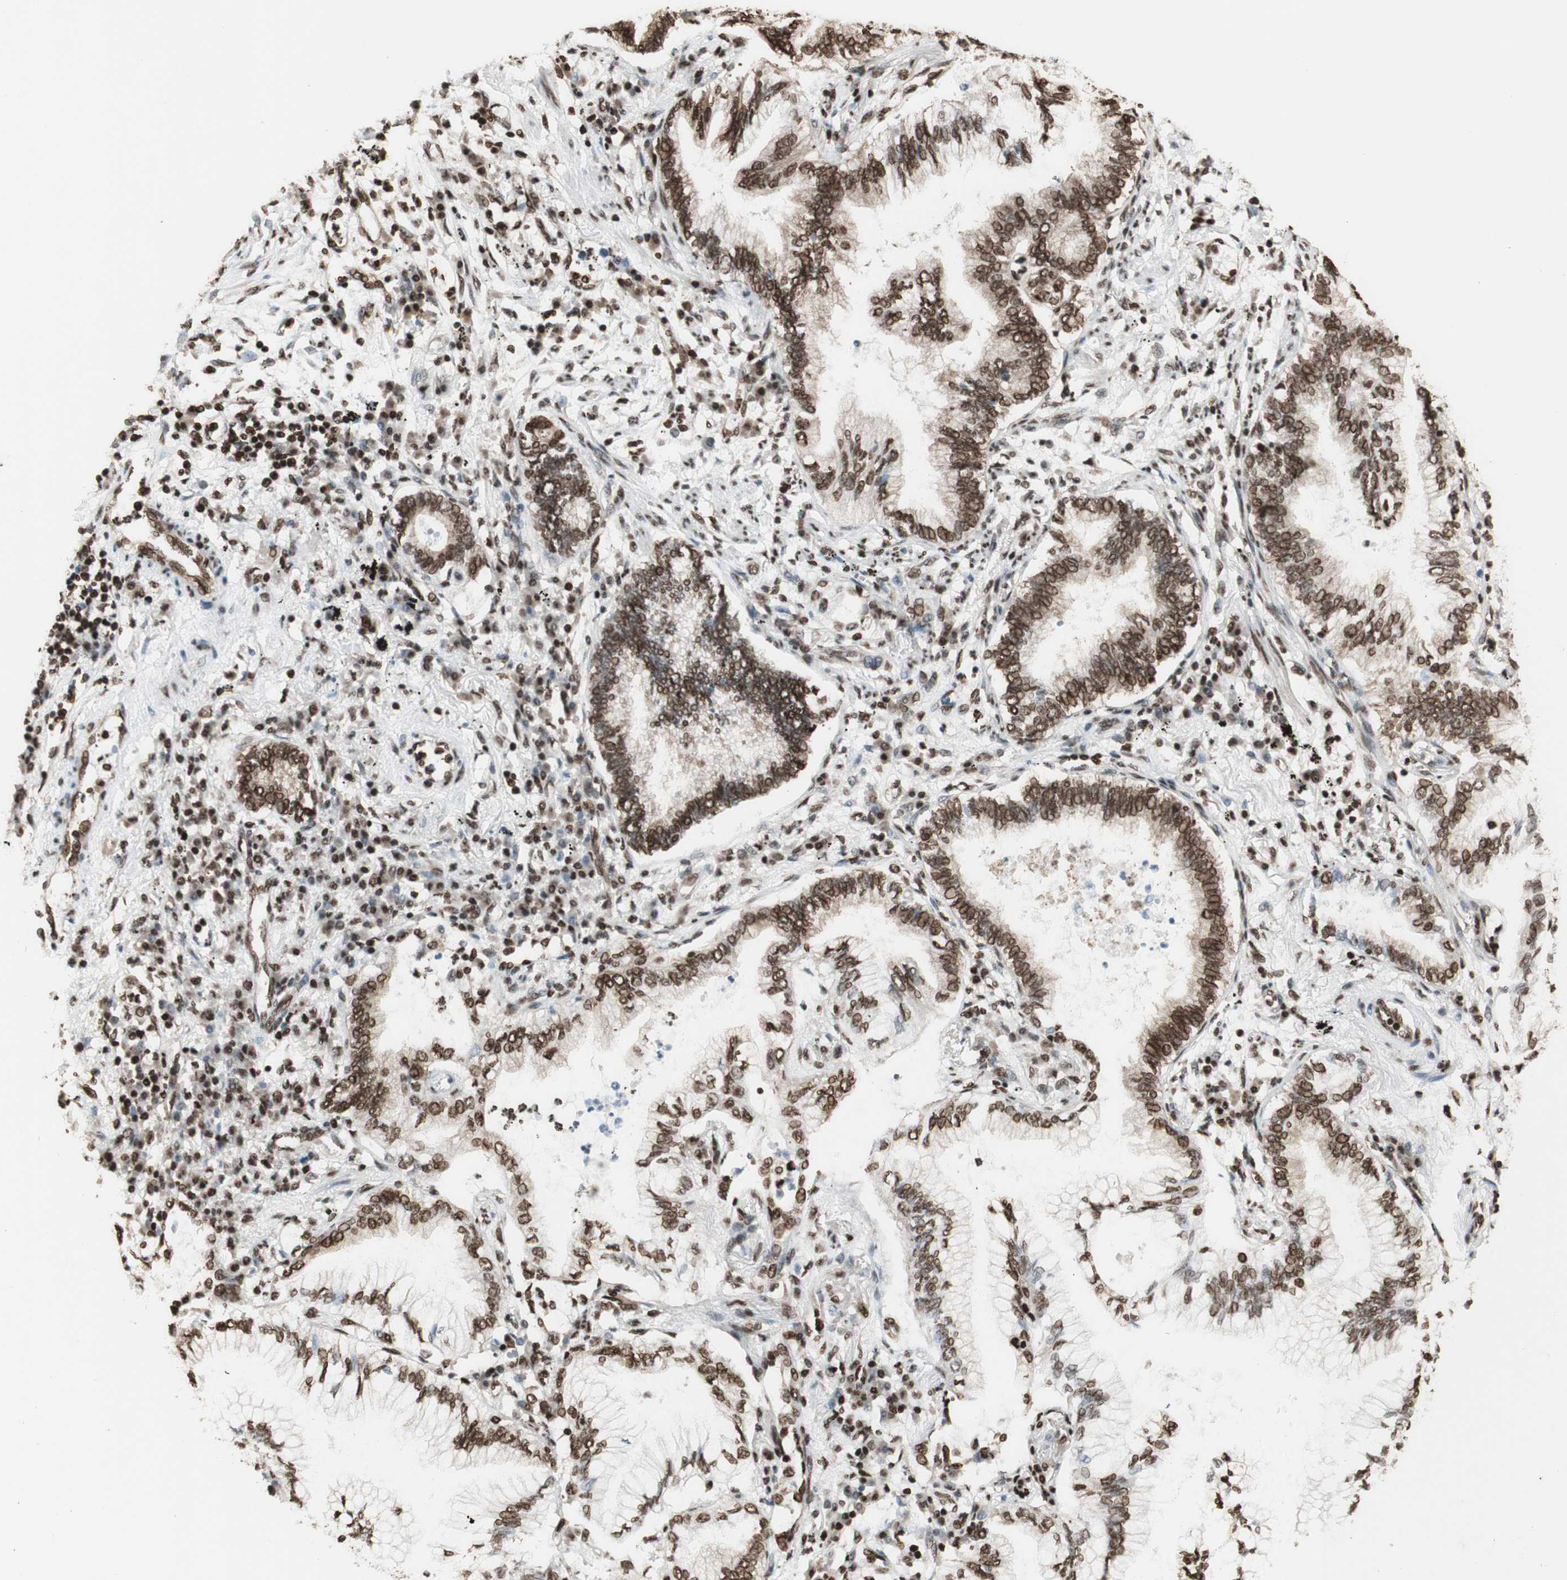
{"staining": {"intensity": "strong", "quantity": ">75%", "location": "cytoplasmic/membranous,nuclear"}, "tissue": "lung cancer", "cell_type": "Tumor cells", "image_type": "cancer", "snomed": [{"axis": "morphology", "description": "Normal tissue, NOS"}, {"axis": "morphology", "description": "Adenocarcinoma, NOS"}, {"axis": "topography", "description": "Bronchus"}, {"axis": "topography", "description": "Lung"}], "caption": "Strong cytoplasmic/membranous and nuclear positivity is seen in approximately >75% of tumor cells in lung cancer.", "gene": "HNRNPA2B1", "patient": {"sex": "female", "age": 70}}